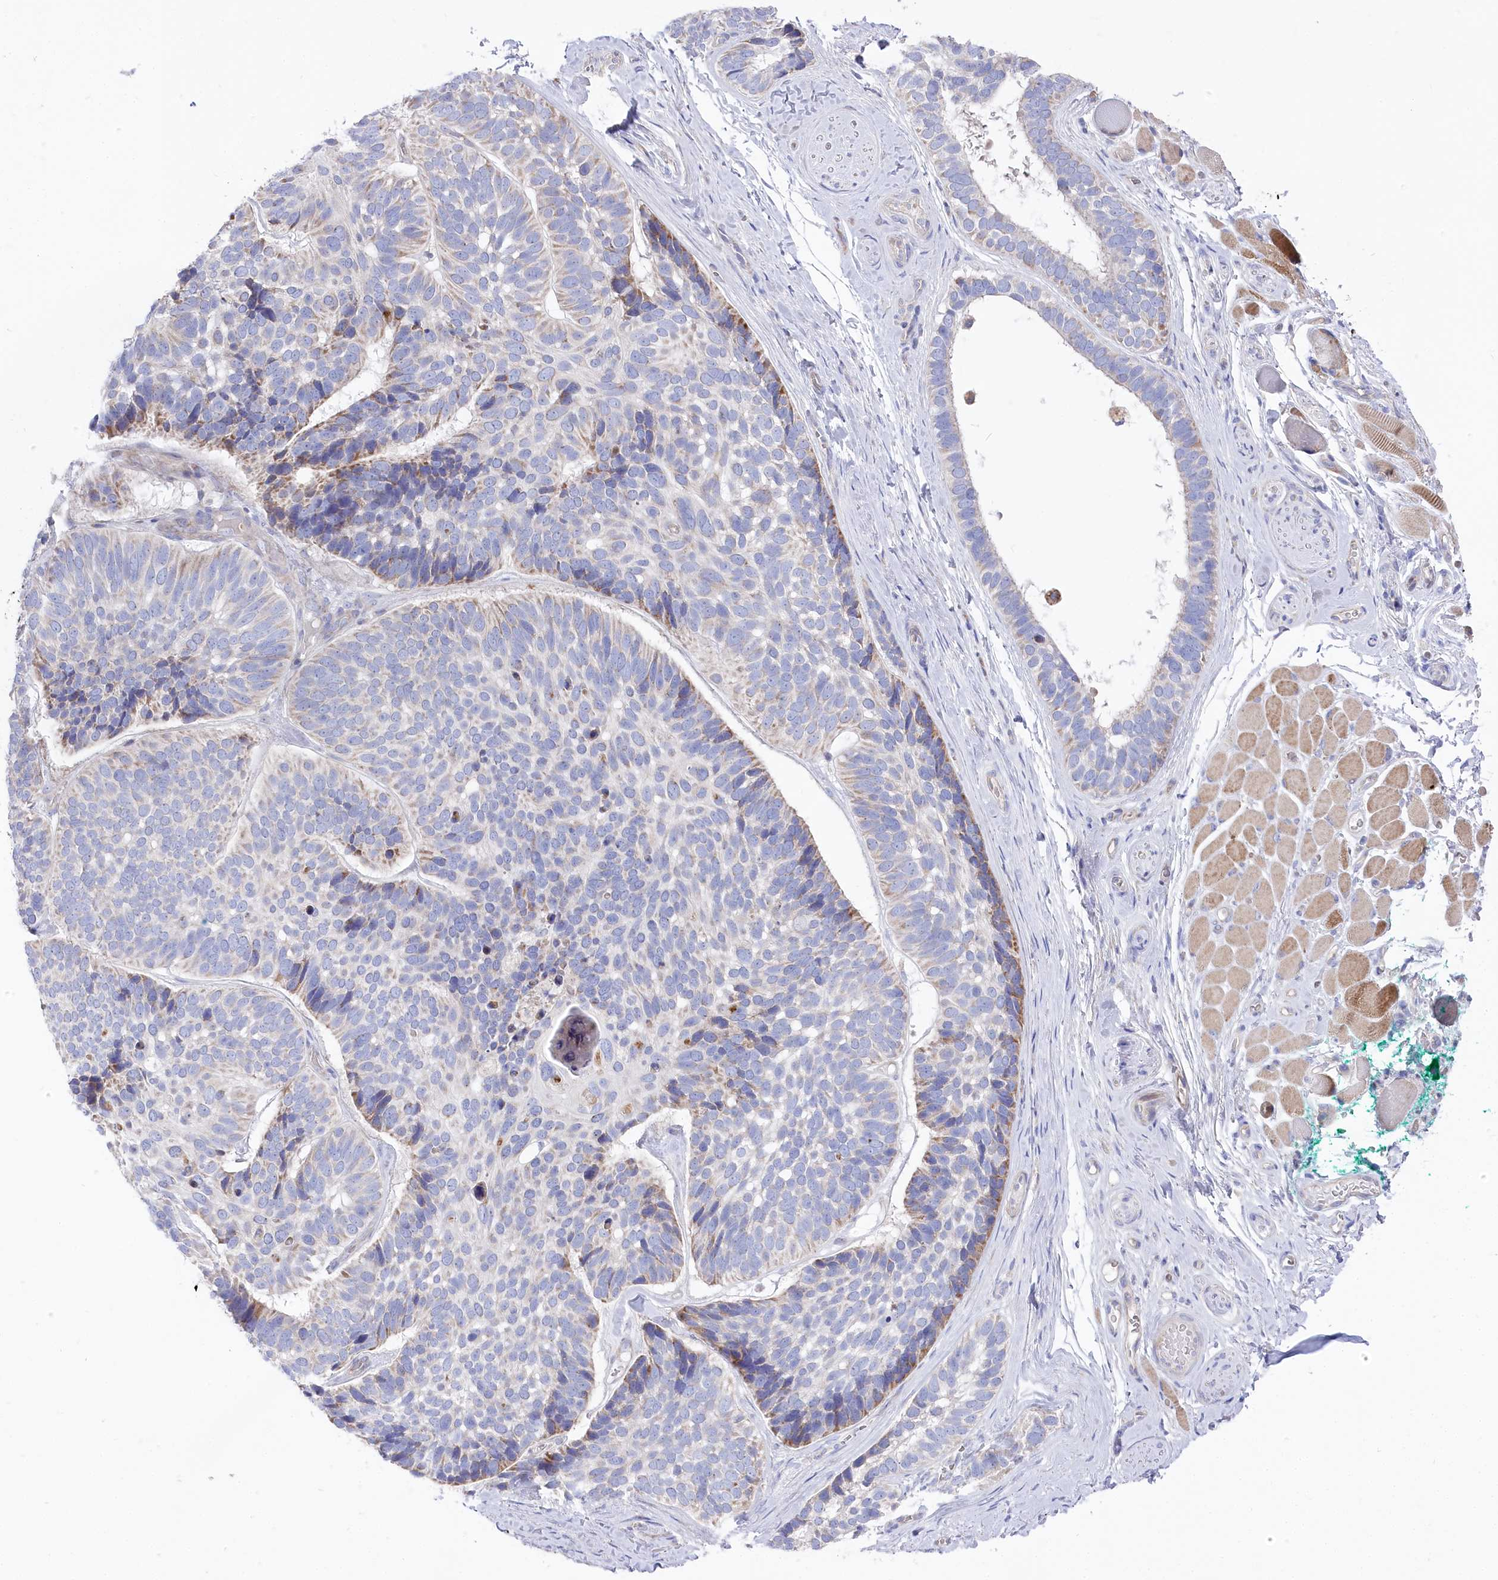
{"staining": {"intensity": "moderate", "quantity": "<25%", "location": "cytoplasmic/membranous"}, "tissue": "skin cancer", "cell_type": "Tumor cells", "image_type": "cancer", "snomed": [{"axis": "morphology", "description": "Basal cell carcinoma"}, {"axis": "topography", "description": "Skin"}], "caption": "Moderate cytoplasmic/membranous positivity is seen in about <25% of tumor cells in skin basal cell carcinoma. The staining is performed using DAB brown chromogen to label protein expression. The nuclei are counter-stained blue using hematoxylin.", "gene": "POGLUT1", "patient": {"sex": "male", "age": 62}}